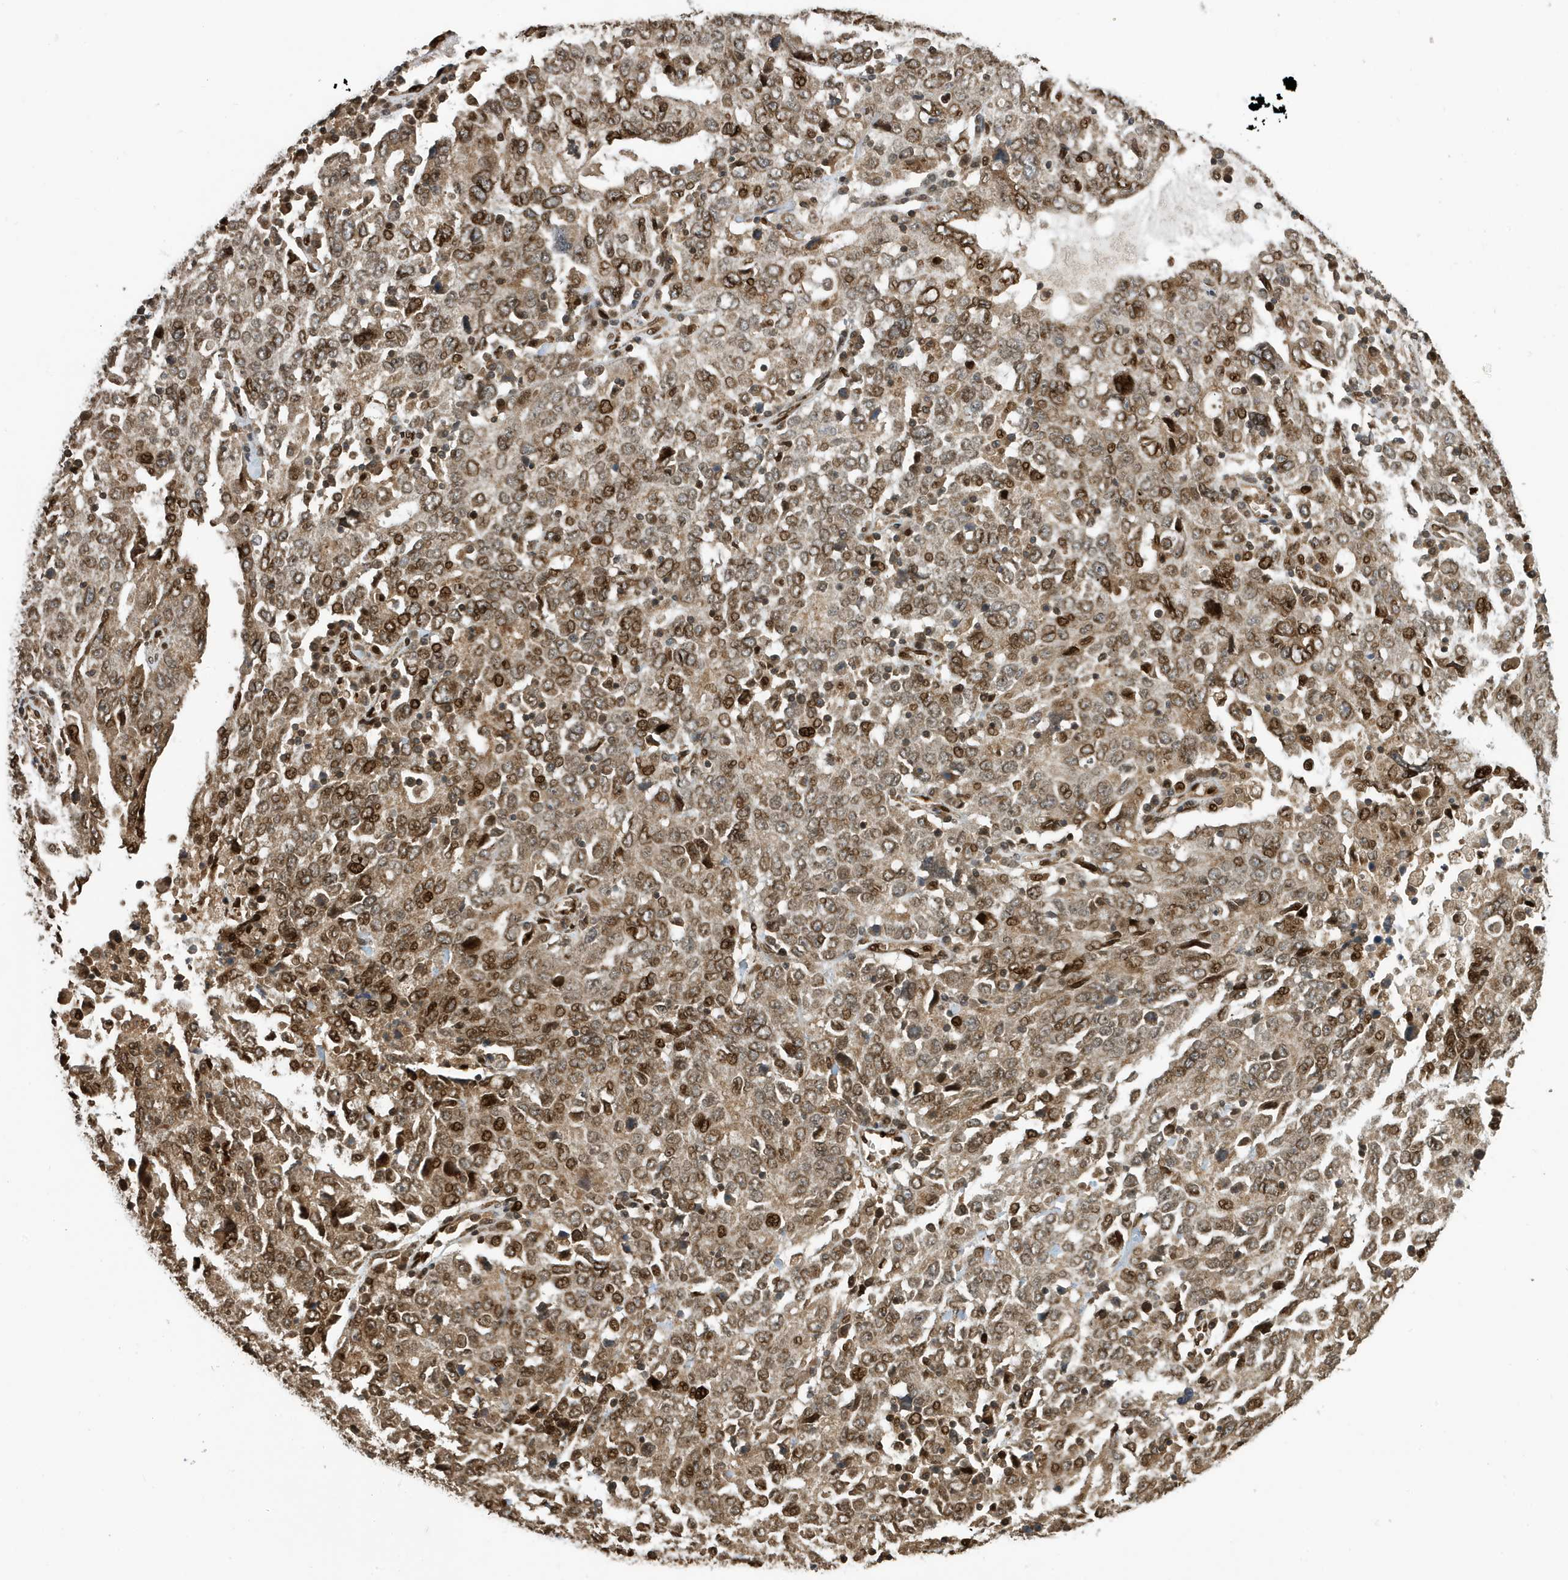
{"staining": {"intensity": "moderate", "quantity": ">75%", "location": "cytoplasmic/membranous,nuclear"}, "tissue": "ovarian cancer", "cell_type": "Tumor cells", "image_type": "cancer", "snomed": [{"axis": "morphology", "description": "Carcinoma, endometroid"}, {"axis": "topography", "description": "Ovary"}], "caption": "The photomicrograph exhibits immunohistochemical staining of ovarian cancer (endometroid carcinoma). There is moderate cytoplasmic/membranous and nuclear expression is seen in about >75% of tumor cells.", "gene": "DUSP18", "patient": {"sex": "female", "age": 62}}